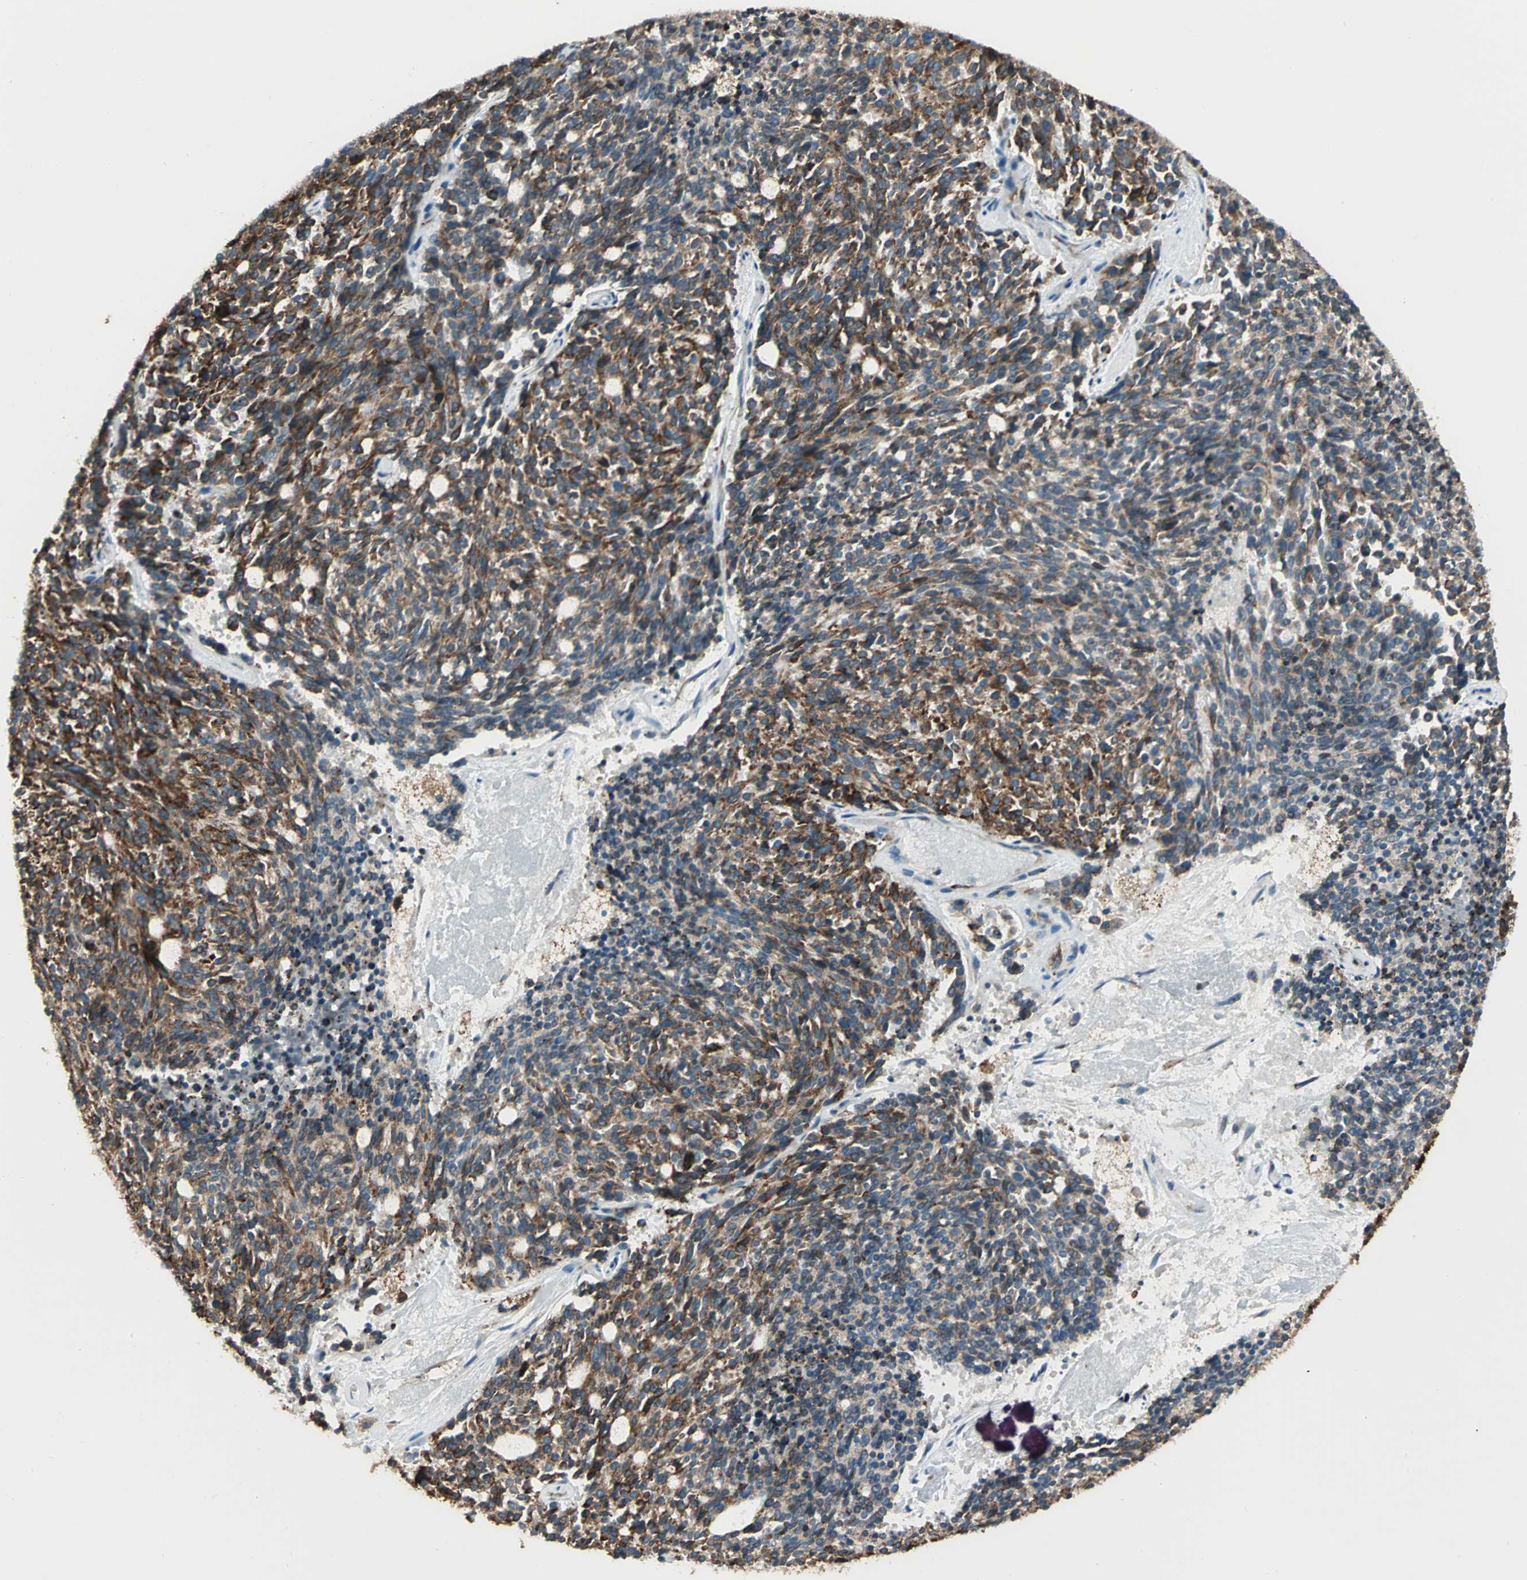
{"staining": {"intensity": "moderate", "quantity": ">75%", "location": "cytoplasmic/membranous"}, "tissue": "carcinoid", "cell_type": "Tumor cells", "image_type": "cancer", "snomed": [{"axis": "morphology", "description": "Carcinoid, malignant, NOS"}, {"axis": "topography", "description": "Pancreas"}], "caption": "IHC photomicrograph of malignant carcinoid stained for a protein (brown), which shows medium levels of moderate cytoplasmic/membranous positivity in about >75% of tumor cells.", "gene": "PDIA4", "patient": {"sex": "female", "age": 54}}